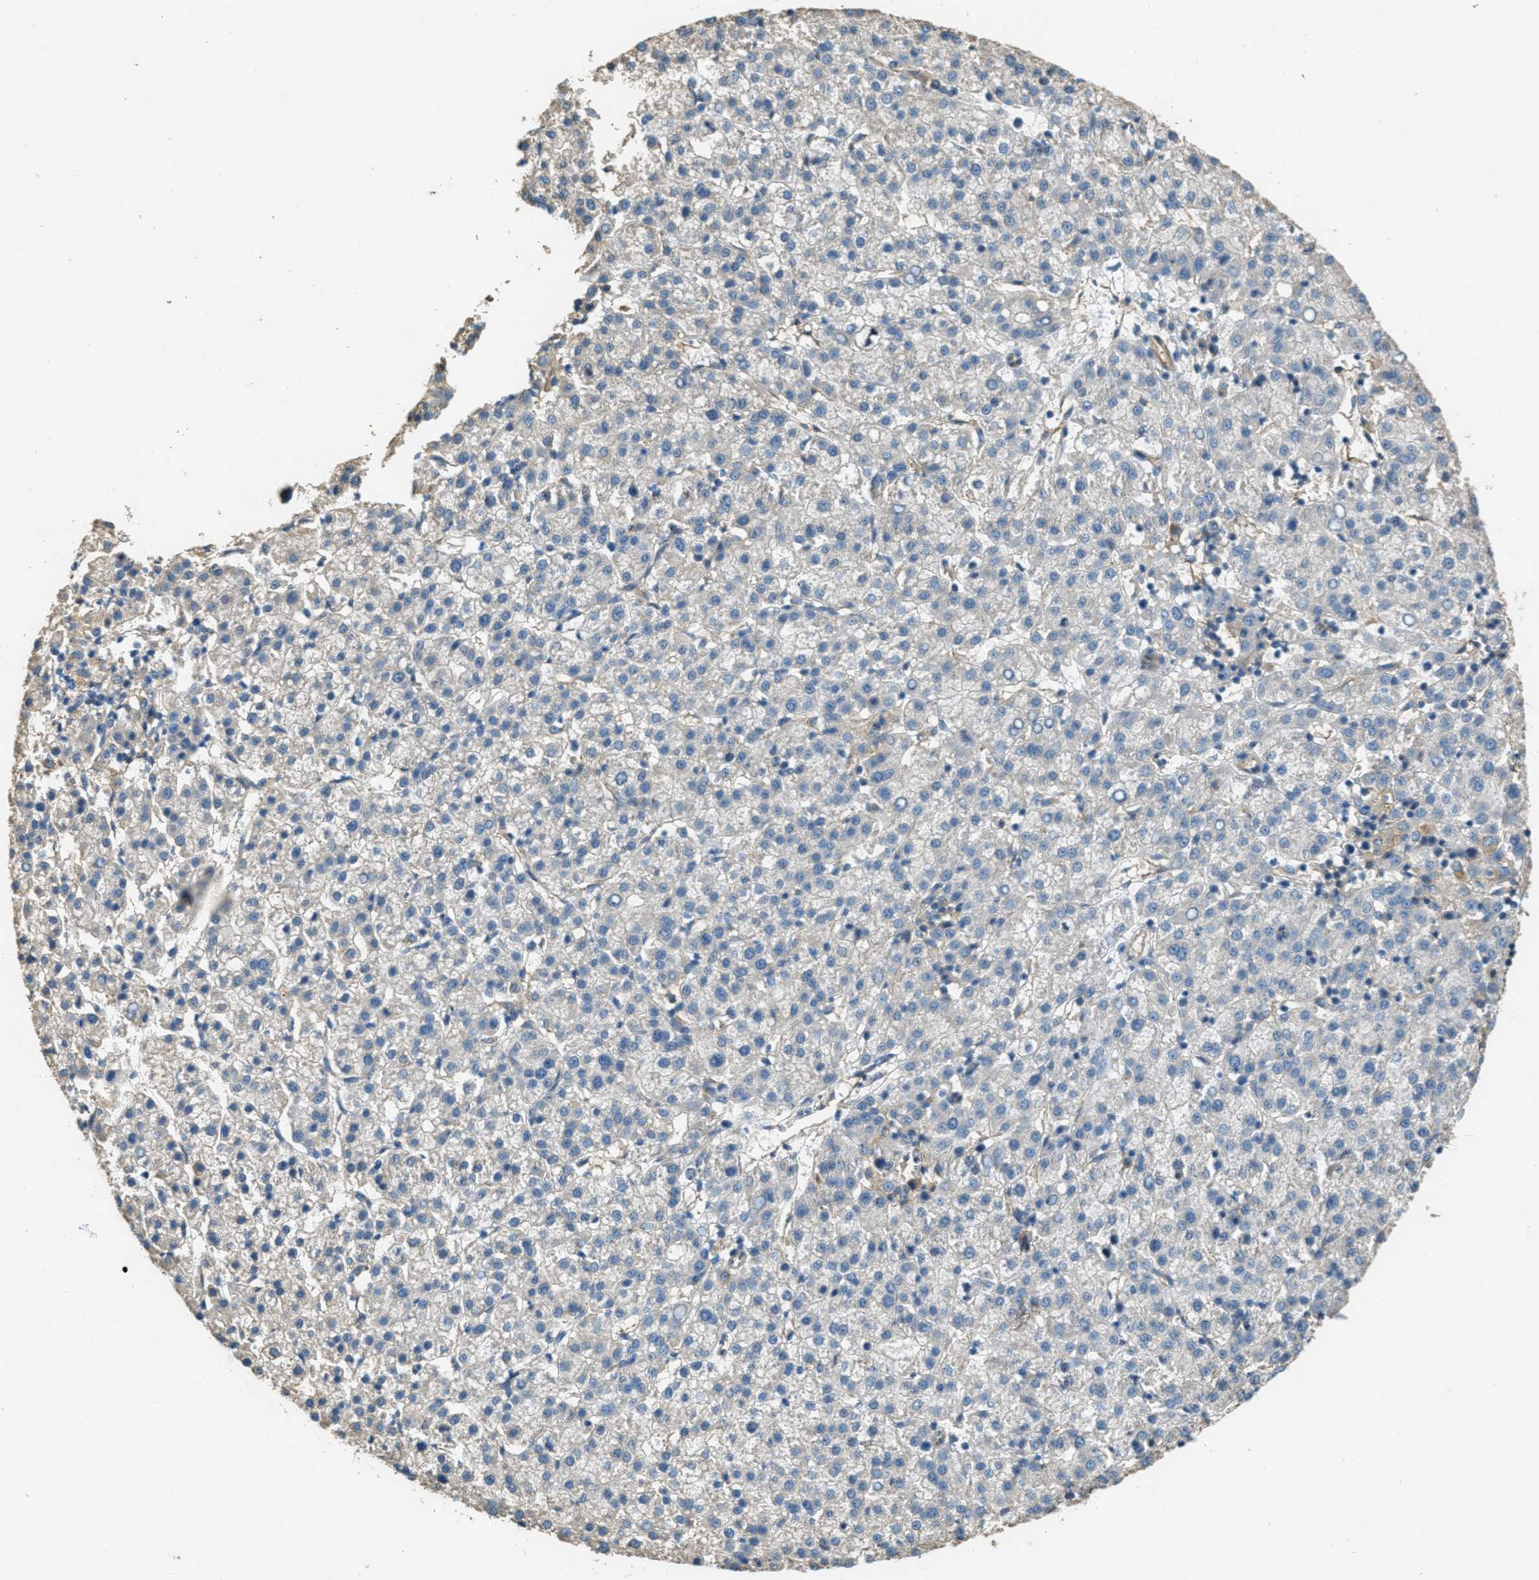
{"staining": {"intensity": "negative", "quantity": "none", "location": "none"}, "tissue": "liver cancer", "cell_type": "Tumor cells", "image_type": "cancer", "snomed": [{"axis": "morphology", "description": "Carcinoma, Hepatocellular, NOS"}, {"axis": "topography", "description": "Liver"}], "caption": "Tumor cells are negative for brown protein staining in liver cancer.", "gene": "OSMR", "patient": {"sex": "female", "age": 58}}